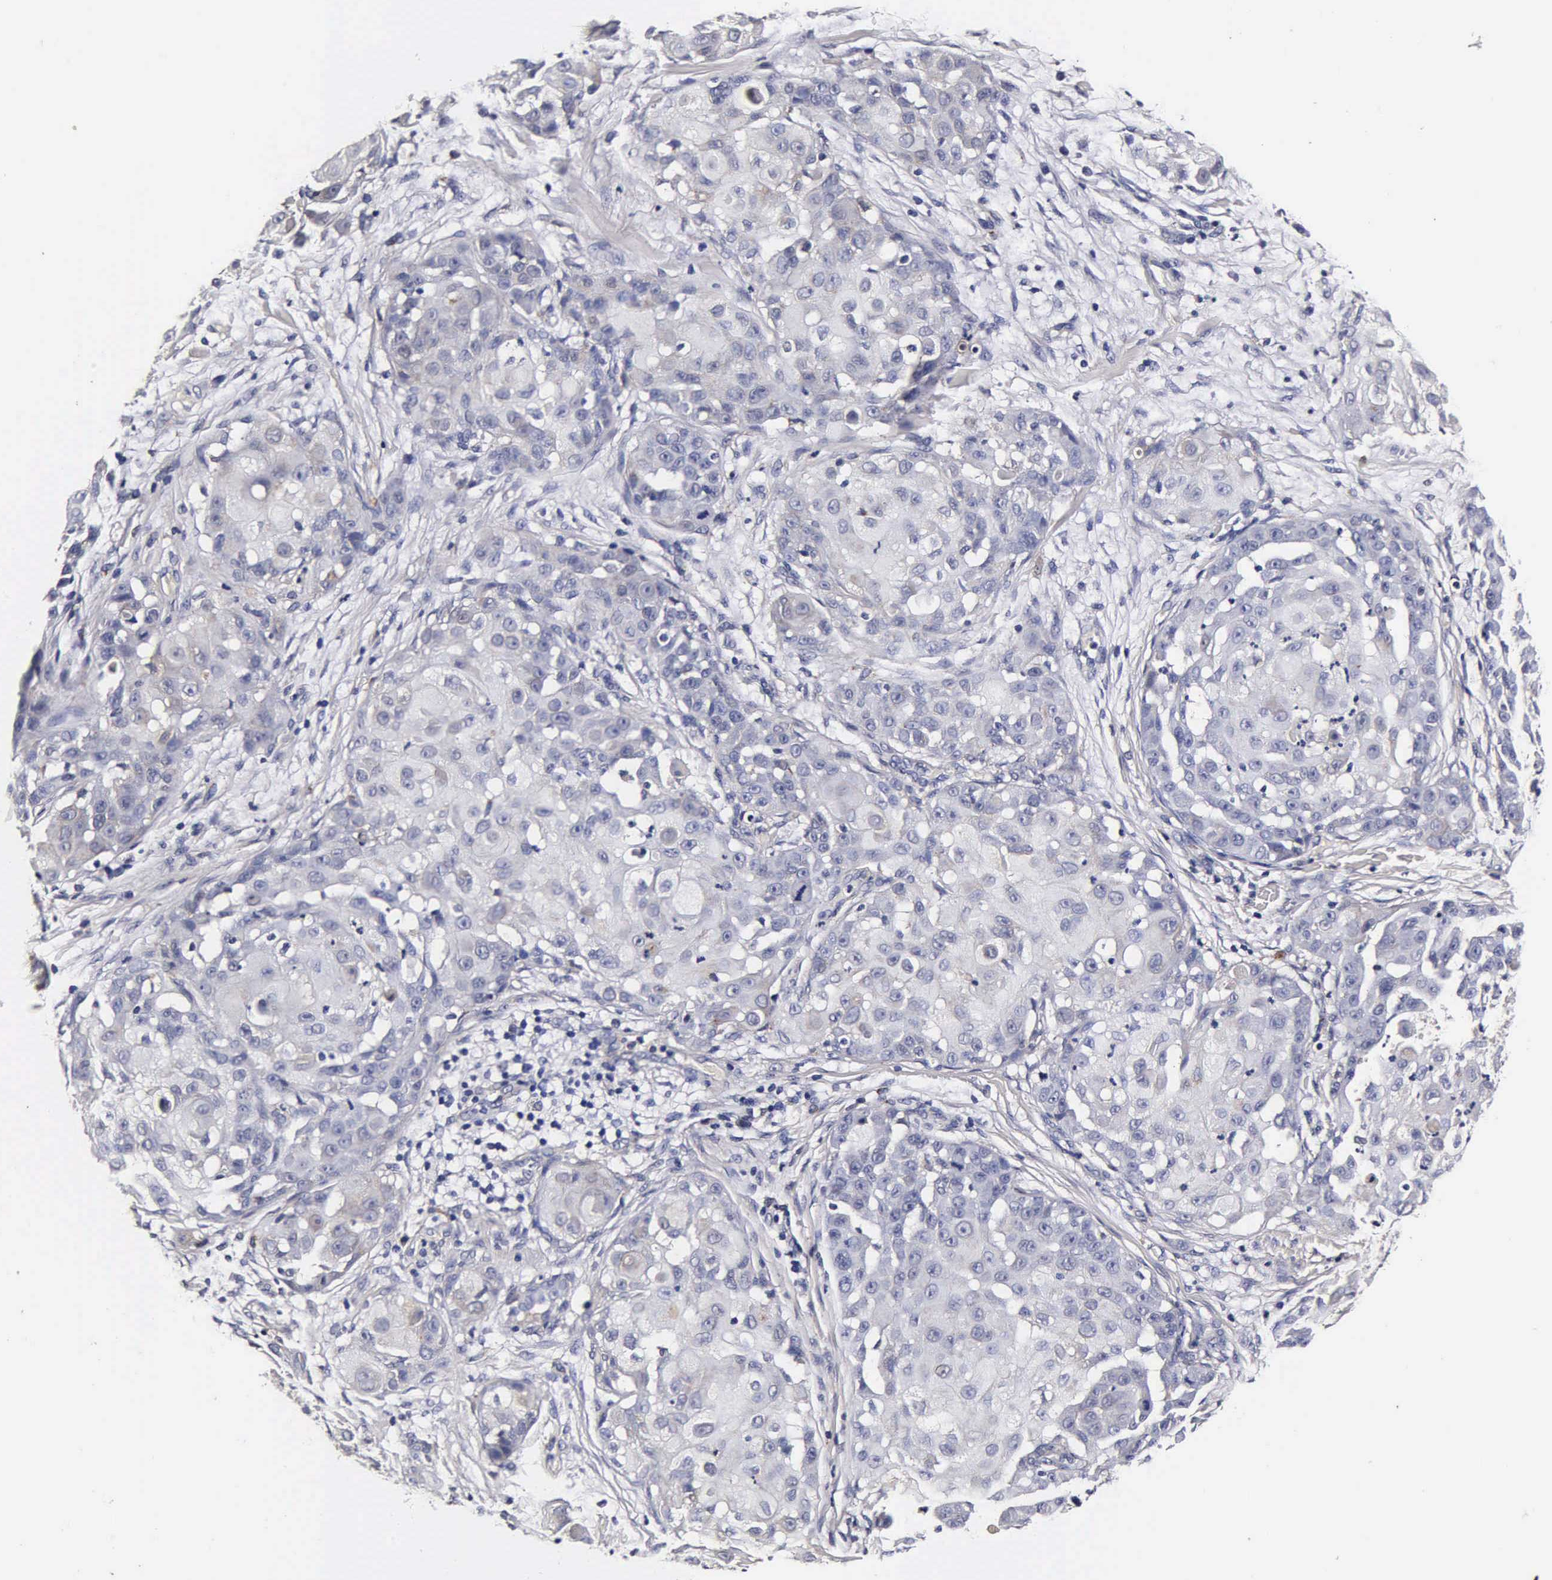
{"staining": {"intensity": "negative", "quantity": "none", "location": "none"}, "tissue": "skin cancer", "cell_type": "Tumor cells", "image_type": "cancer", "snomed": [{"axis": "morphology", "description": "Squamous cell carcinoma, NOS"}, {"axis": "topography", "description": "Skin"}], "caption": "Skin cancer (squamous cell carcinoma) stained for a protein using immunohistochemistry (IHC) demonstrates no staining tumor cells.", "gene": "CST3", "patient": {"sex": "female", "age": 57}}